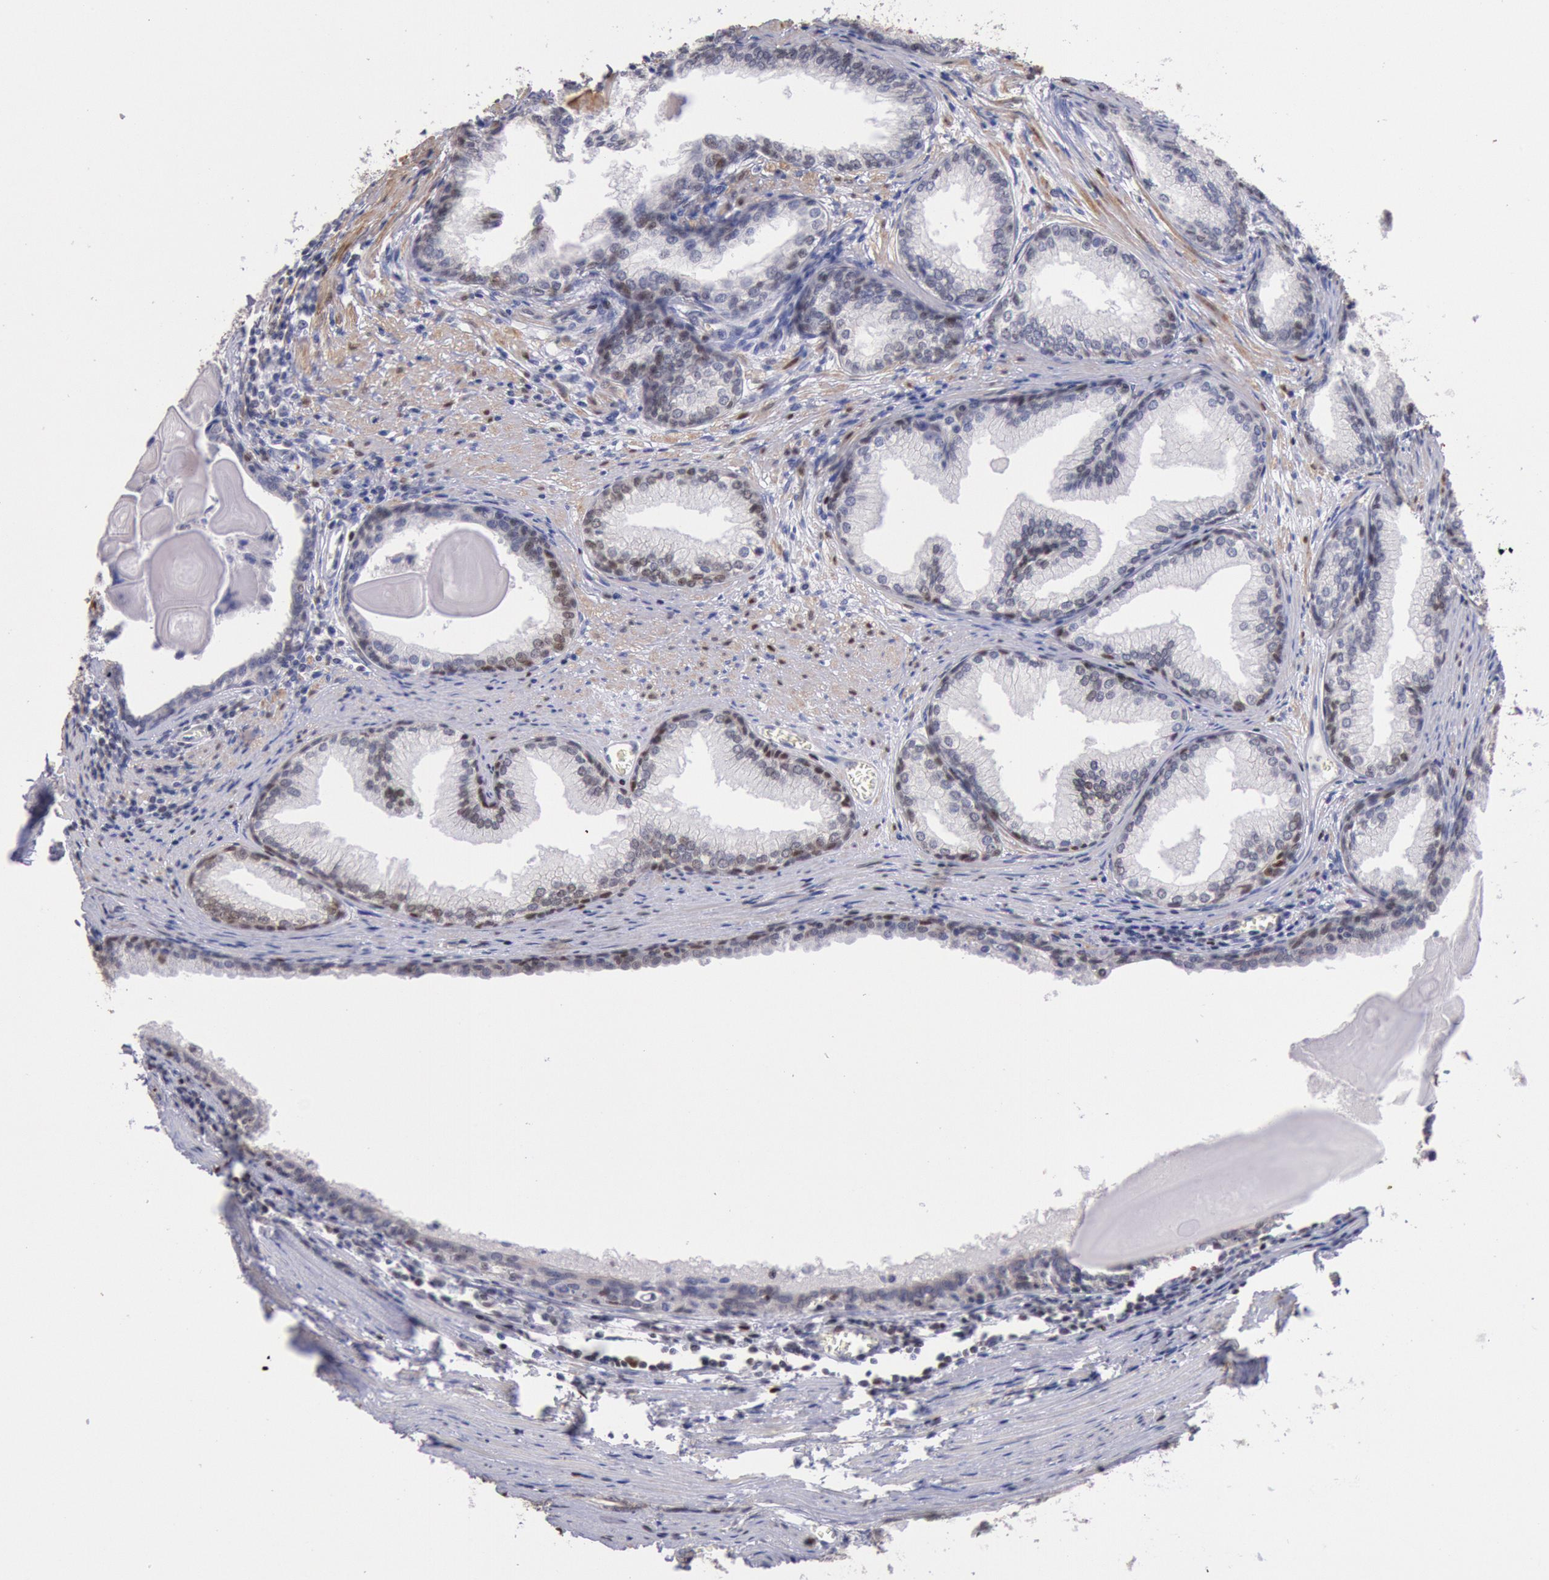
{"staining": {"intensity": "moderate", "quantity": ">75%", "location": "cytoplasmic/membranous,nuclear"}, "tissue": "prostate cancer", "cell_type": "Tumor cells", "image_type": "cancer", "snomed": [{"axis": "morphology", "description": "Adenocarcinoma, Medium grade"}, {"axis": "topography", "description": "Prostate"}], "caption": "Moderate cytoplasmic/membranous and nuclear protein positivity is present in about >75% of tumor cells in prostate cancer. The staining was performed using DAB, with brown indicating positive protein expression. Nuclei are stained blue with hematoxylin.", "gene": "RPS6KA5", "patient": {"sex": "male", "age": 79}}